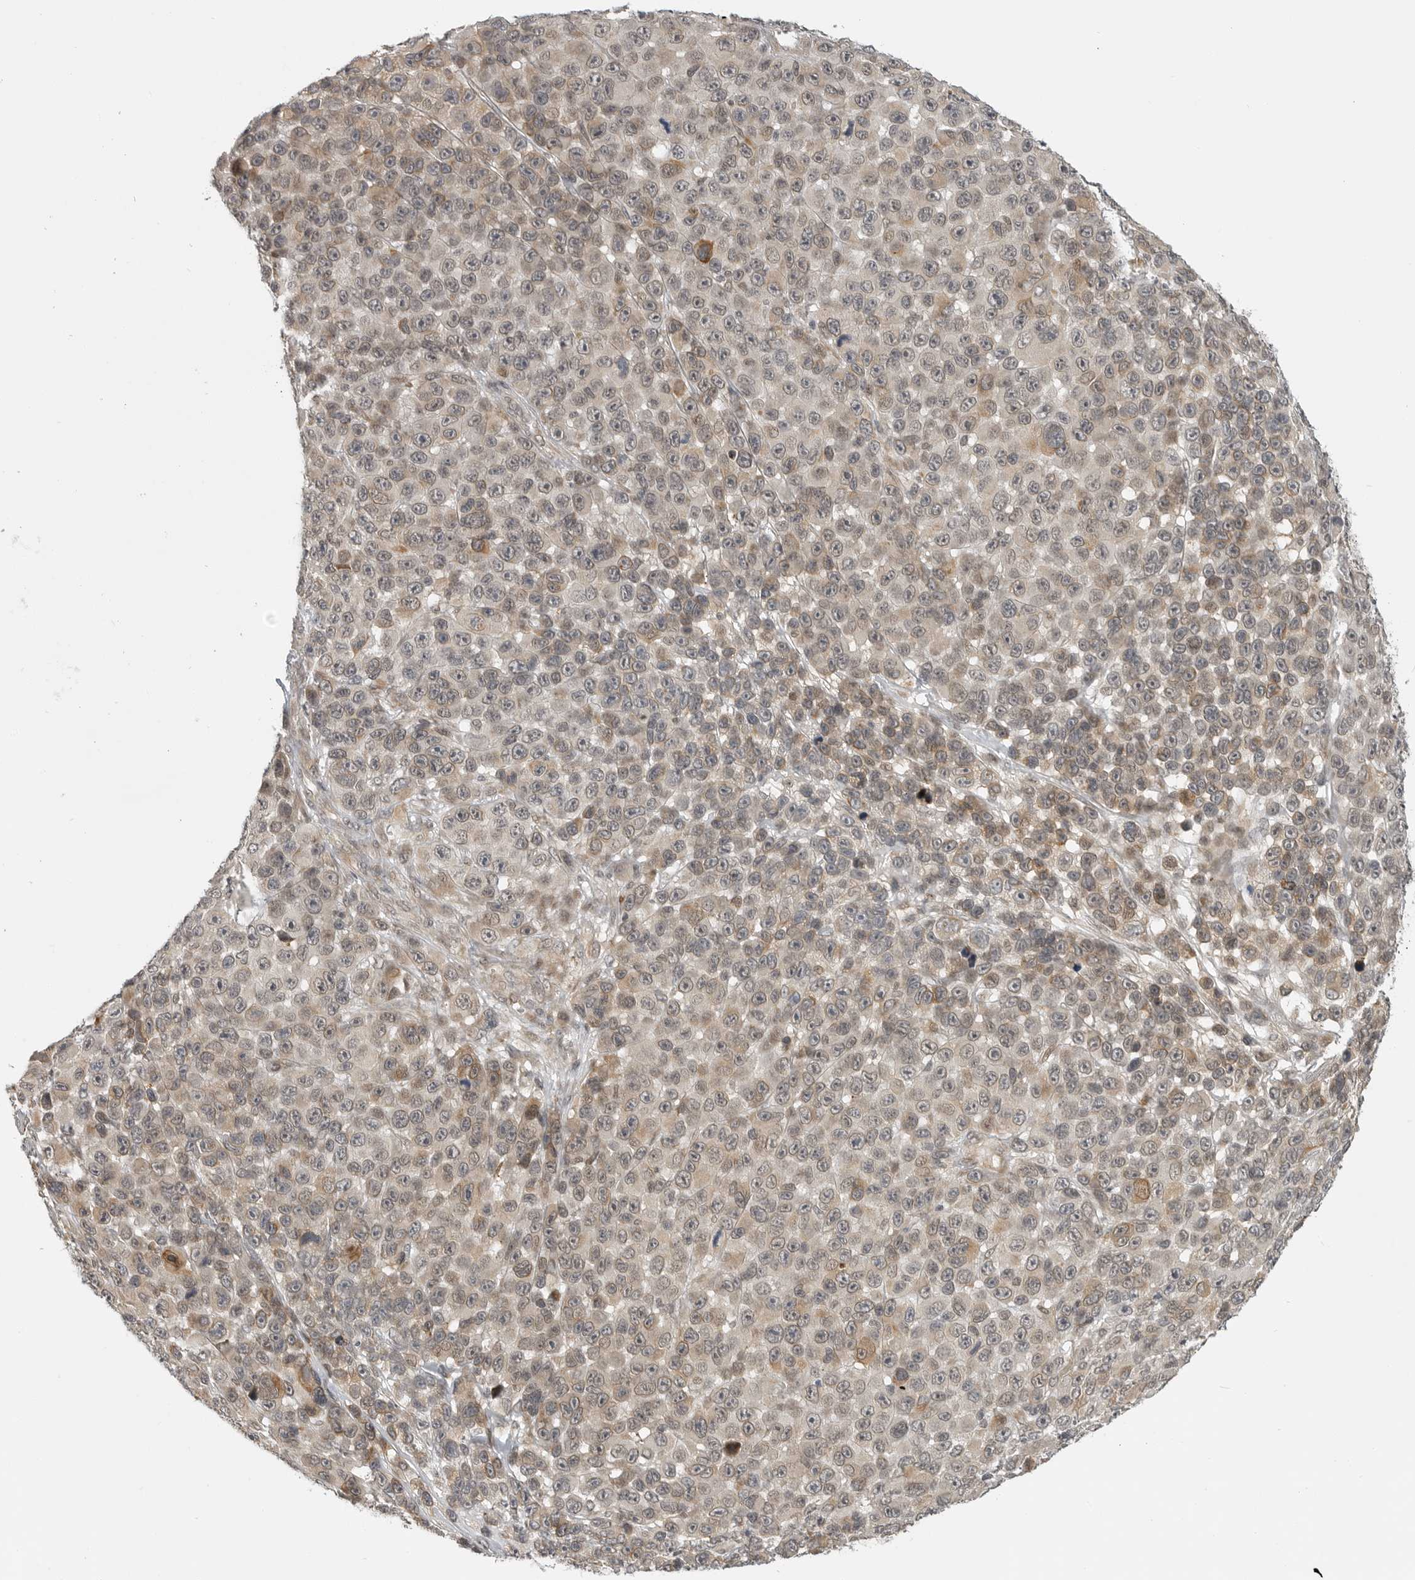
{"staining": {"intensity": "weak", "quantity": "<25%", "location": "cytoplasmic/membranous"}, "tissue": "melanoma", "cell_type": "Tumor cells", "image_type": "cancer", "snomed": [{"axis": "morphology", "description": "Malignant melanoma, NOS"}, {"axis": "topography", "description": "Skin"}], "caption": "A high-resolution photomicrograph shows immunohistochemistry staining of malignant melanoma, which shows no significant positivity in tumor cells.", "gene": "CEP295NL", "patient": {"sex": "male", "age": 53}}